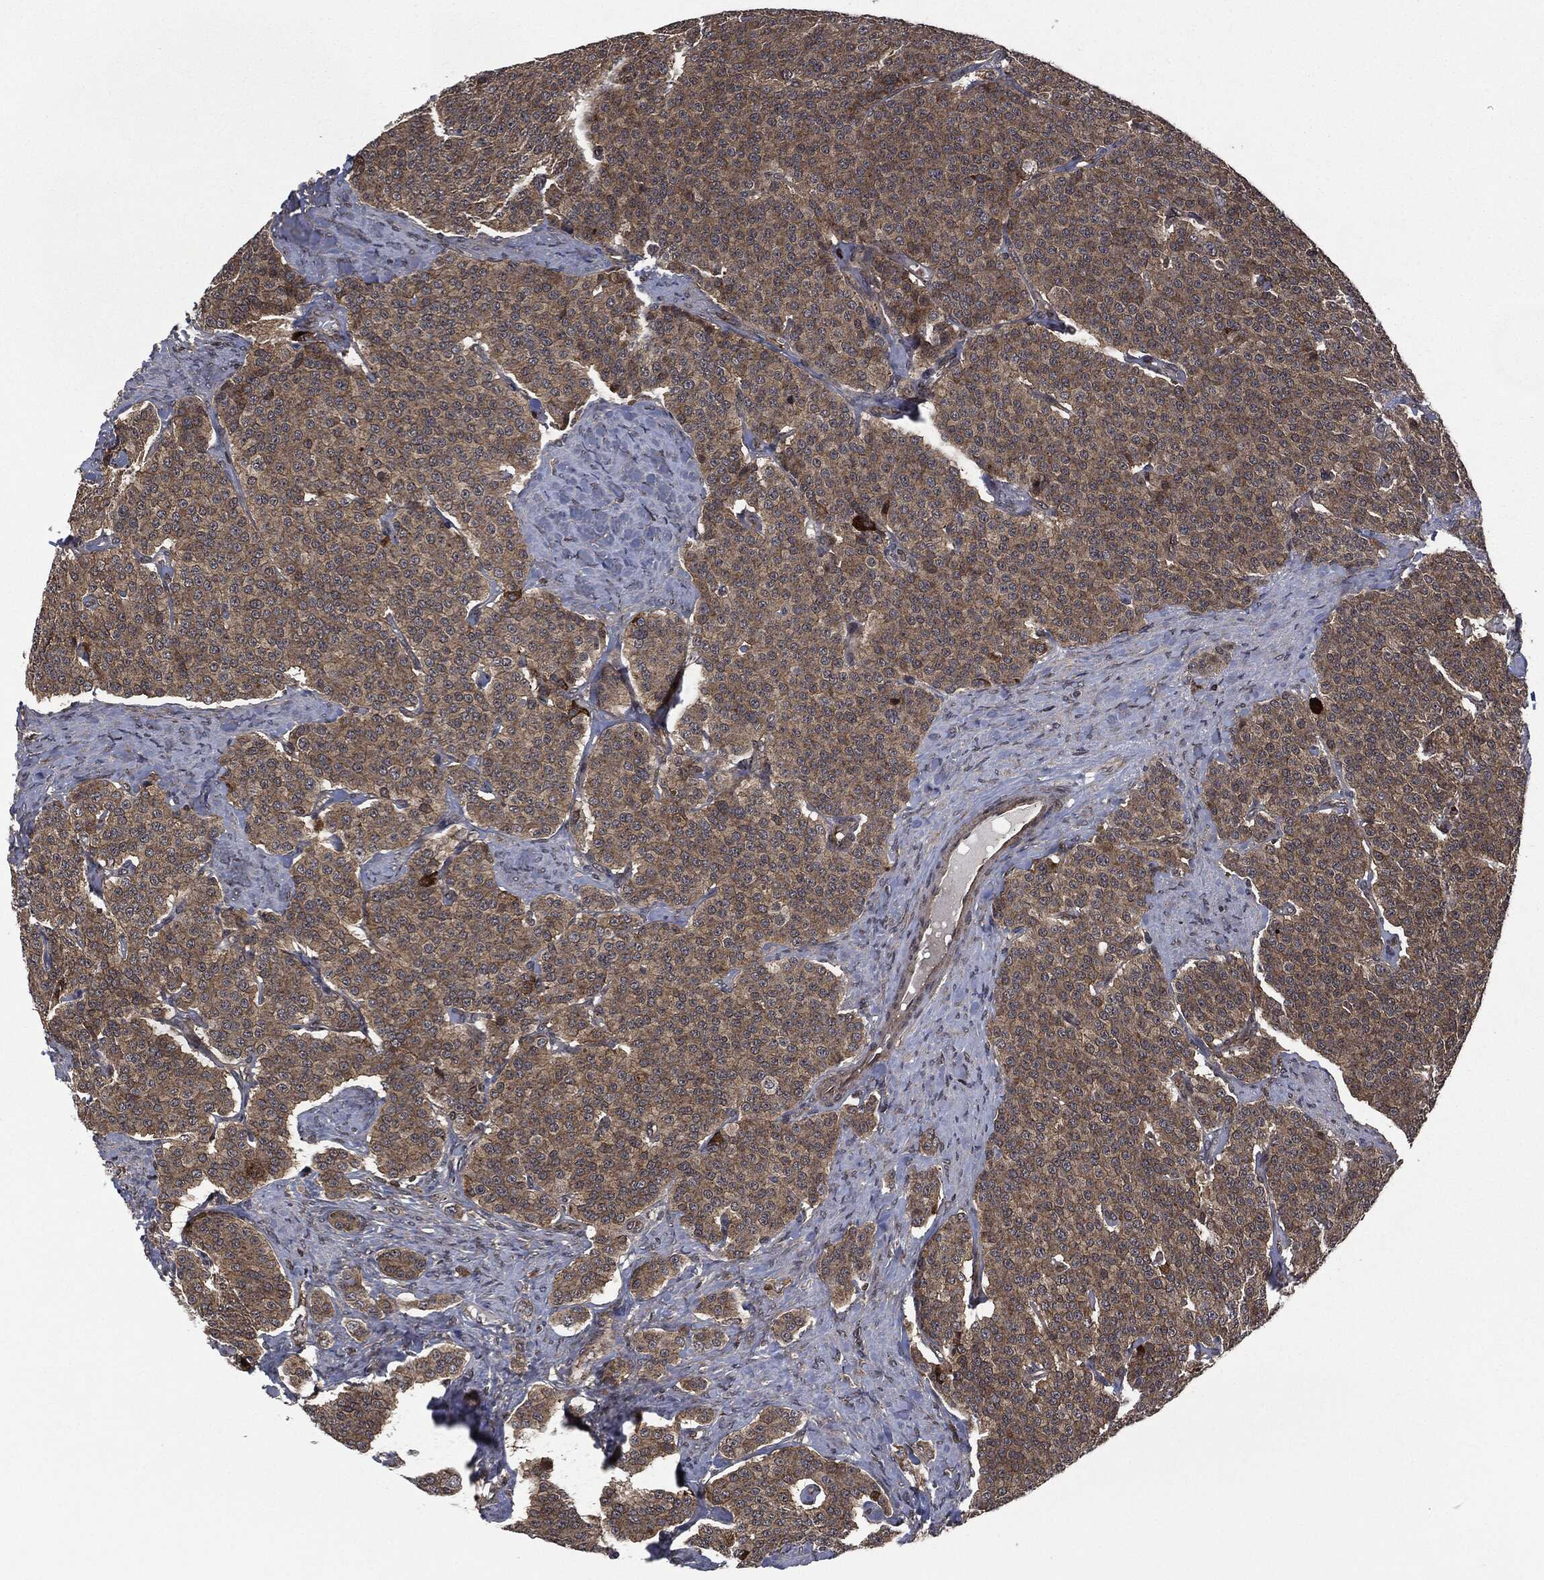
{"staining": {"intensity": "moderate", "quantity": ">75%", "location": "cytoplasmic/membranous"}, "tissue": "carcinoid", "cell_type": "Tumor cells", "image_type": "cancer", "snomed": [{"axis": "morphology", "description": "Carcinoid, malignant, NOS"}, {"axis": "topography", "description": "Small intestine"}], "caption": "Protein positivity by IHC exhibits moderate cytoplasmic/membranous expression in about >75% of tumor cells in malignant carcinoid.", "gene": "HRAS", "patient": {"sex": "female", "age": 58}}